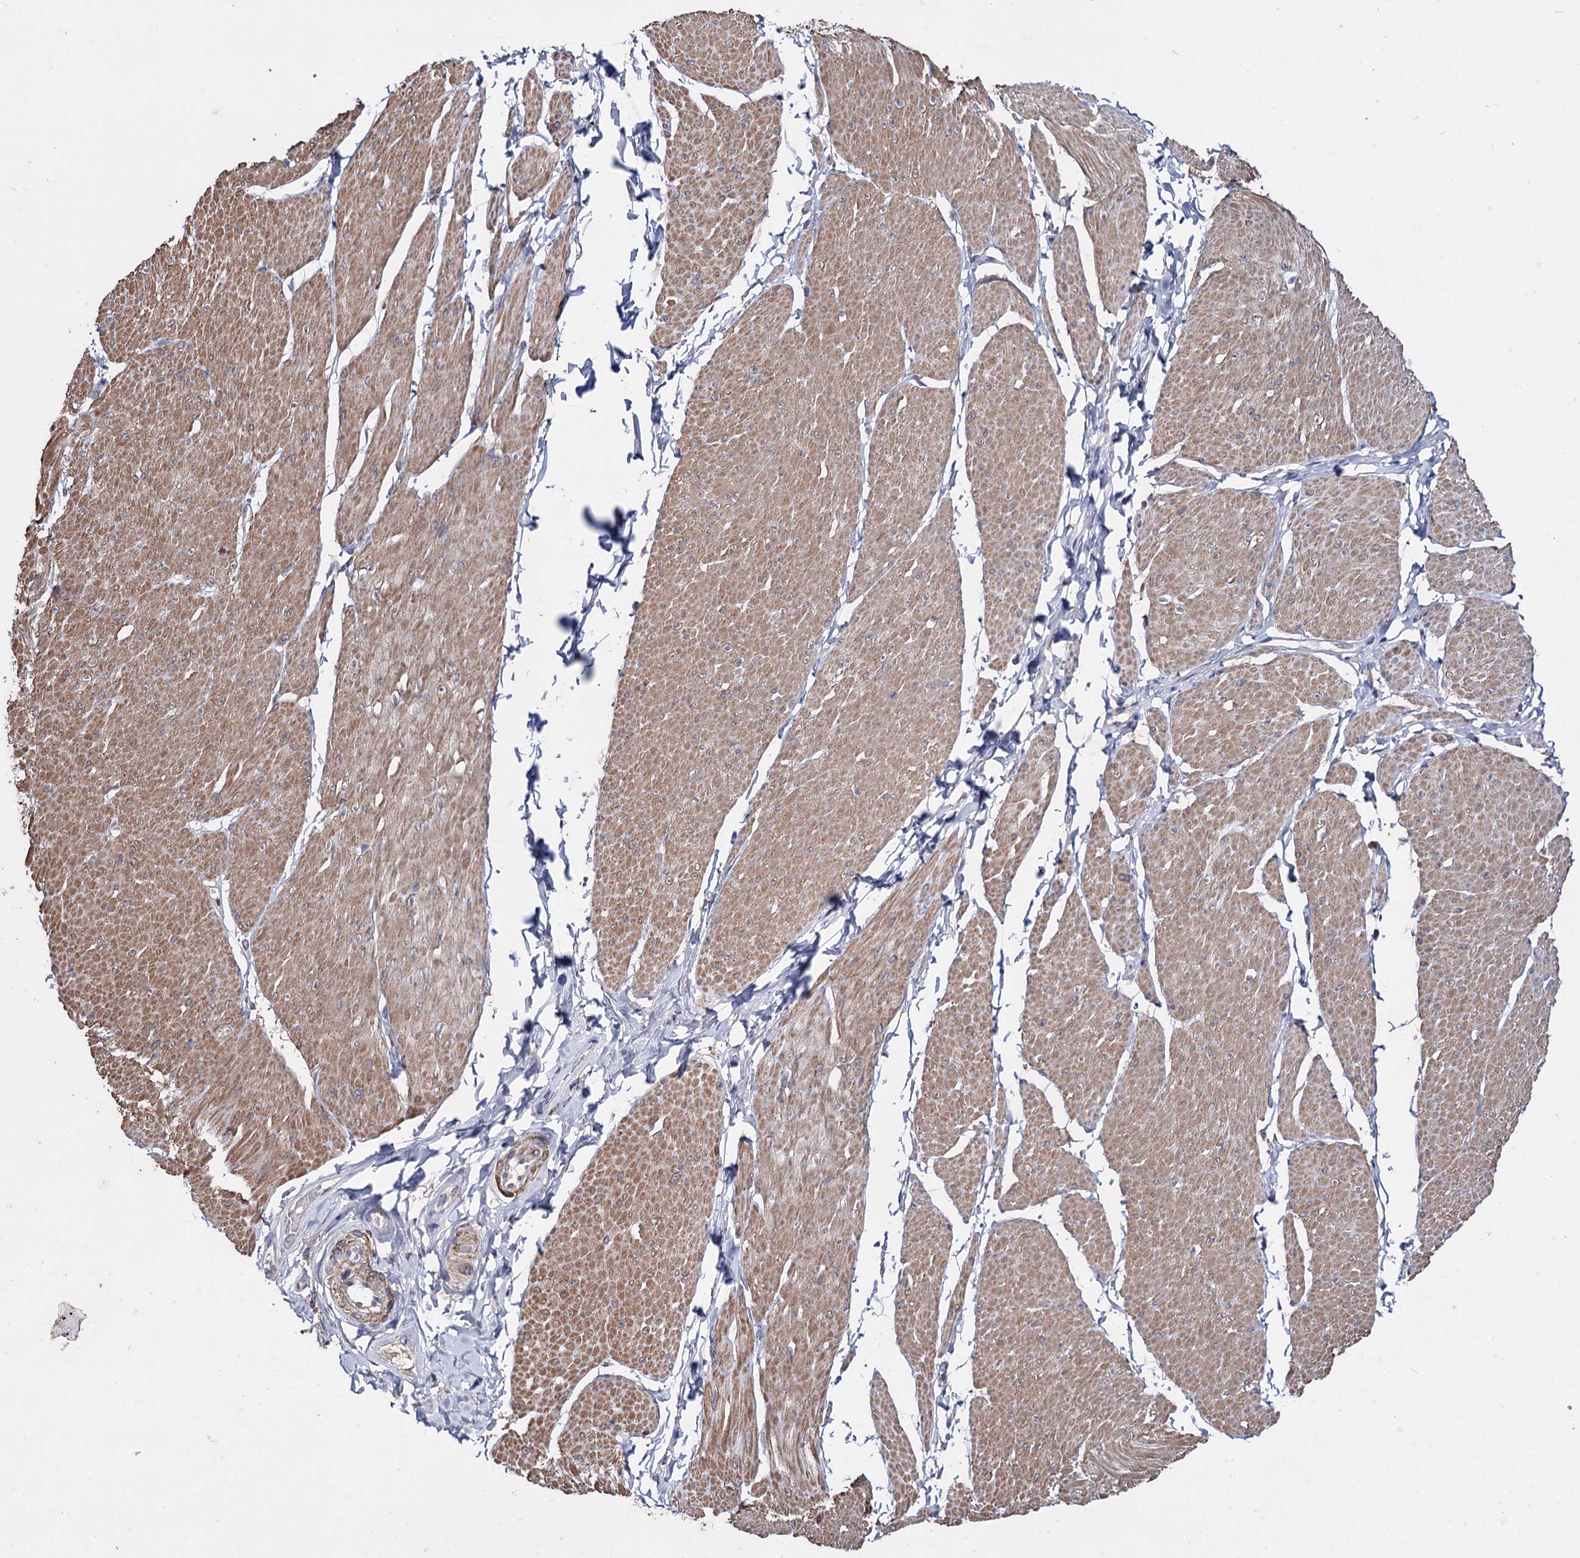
{"staining": {"intensity": "moderate", "quantity": ">75%", "location": "cytoplasmic/membranous"}, "tissue": "smooth muscle", "cell_type": "Smooth muscle cells", "image_type": "normal", "snomed": [{"axis": "morphology", "description": "Urothelial carcinoma, High grade"}, {"axis": "topography", "description": "Urinary bladder"}], "caption": "Immunohistochemical staining of benign smooth muscle reveals medium levels of moderate cytoplasmic/membranous expression in about >75% of smooth muscle cells.", "gene": "CLPB", "patient": {"sex": "male", "age": 46}}